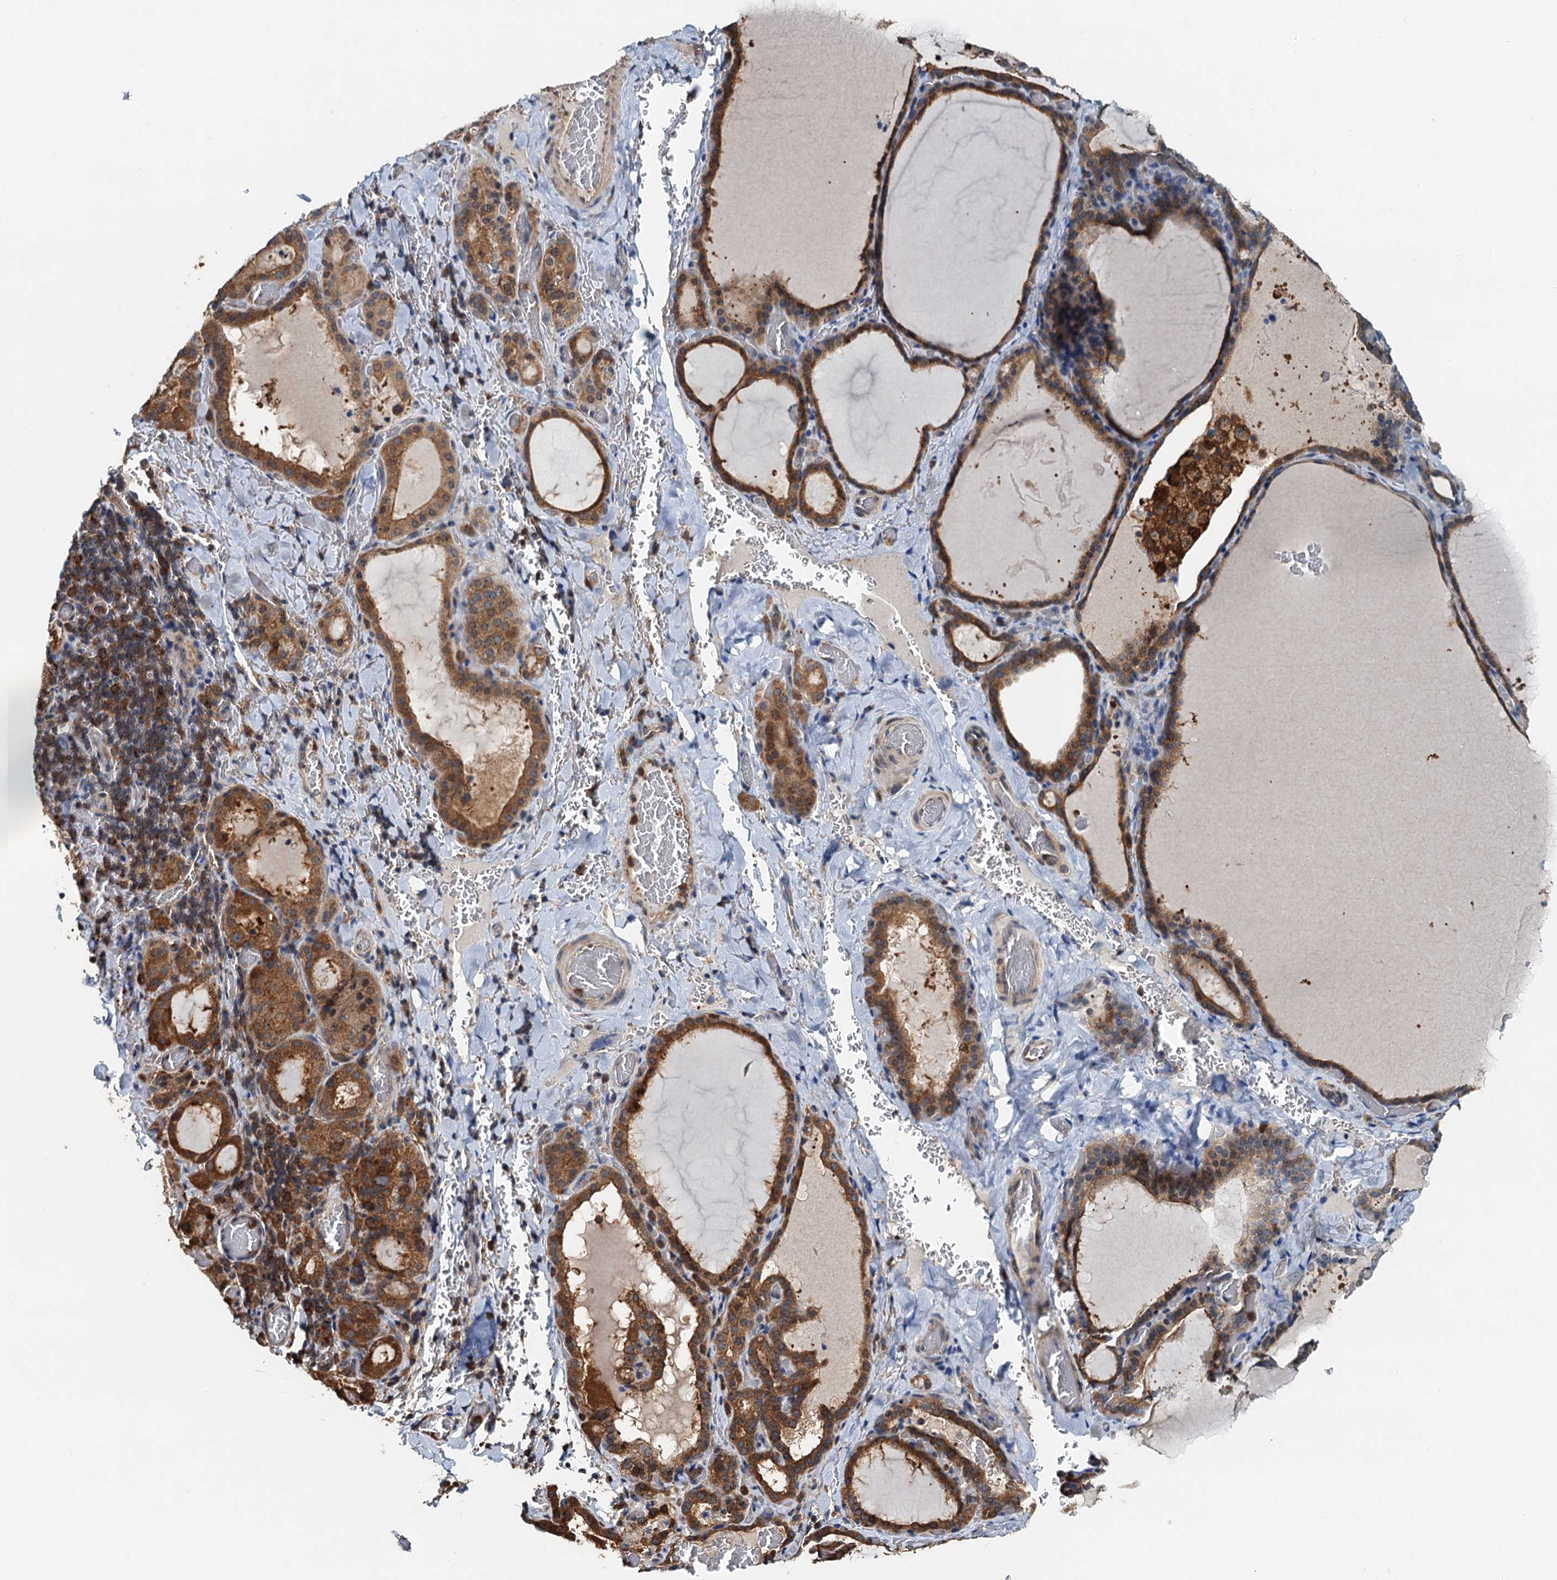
{"staining": {"intensity": "moderate", "quantity": ">75%", "location": "cytoplasmic/membranous"}, "tissue": "thyroid gland", "cell_type": "Glandular cells", "image_type": "normal", "snomed": [{"axis": "morphology", "description": "Normal tissue, NOS"}, {"axis": "topography", "description": "Thyroid gland"}], "caption": "Moderate cytoplasmic/membranous positivity is appreciated in about >75% of glandular cells in unremarkable thyroid gland.", "gene": "USP6NL", "patient": {"sex": "female", "age": 39}}